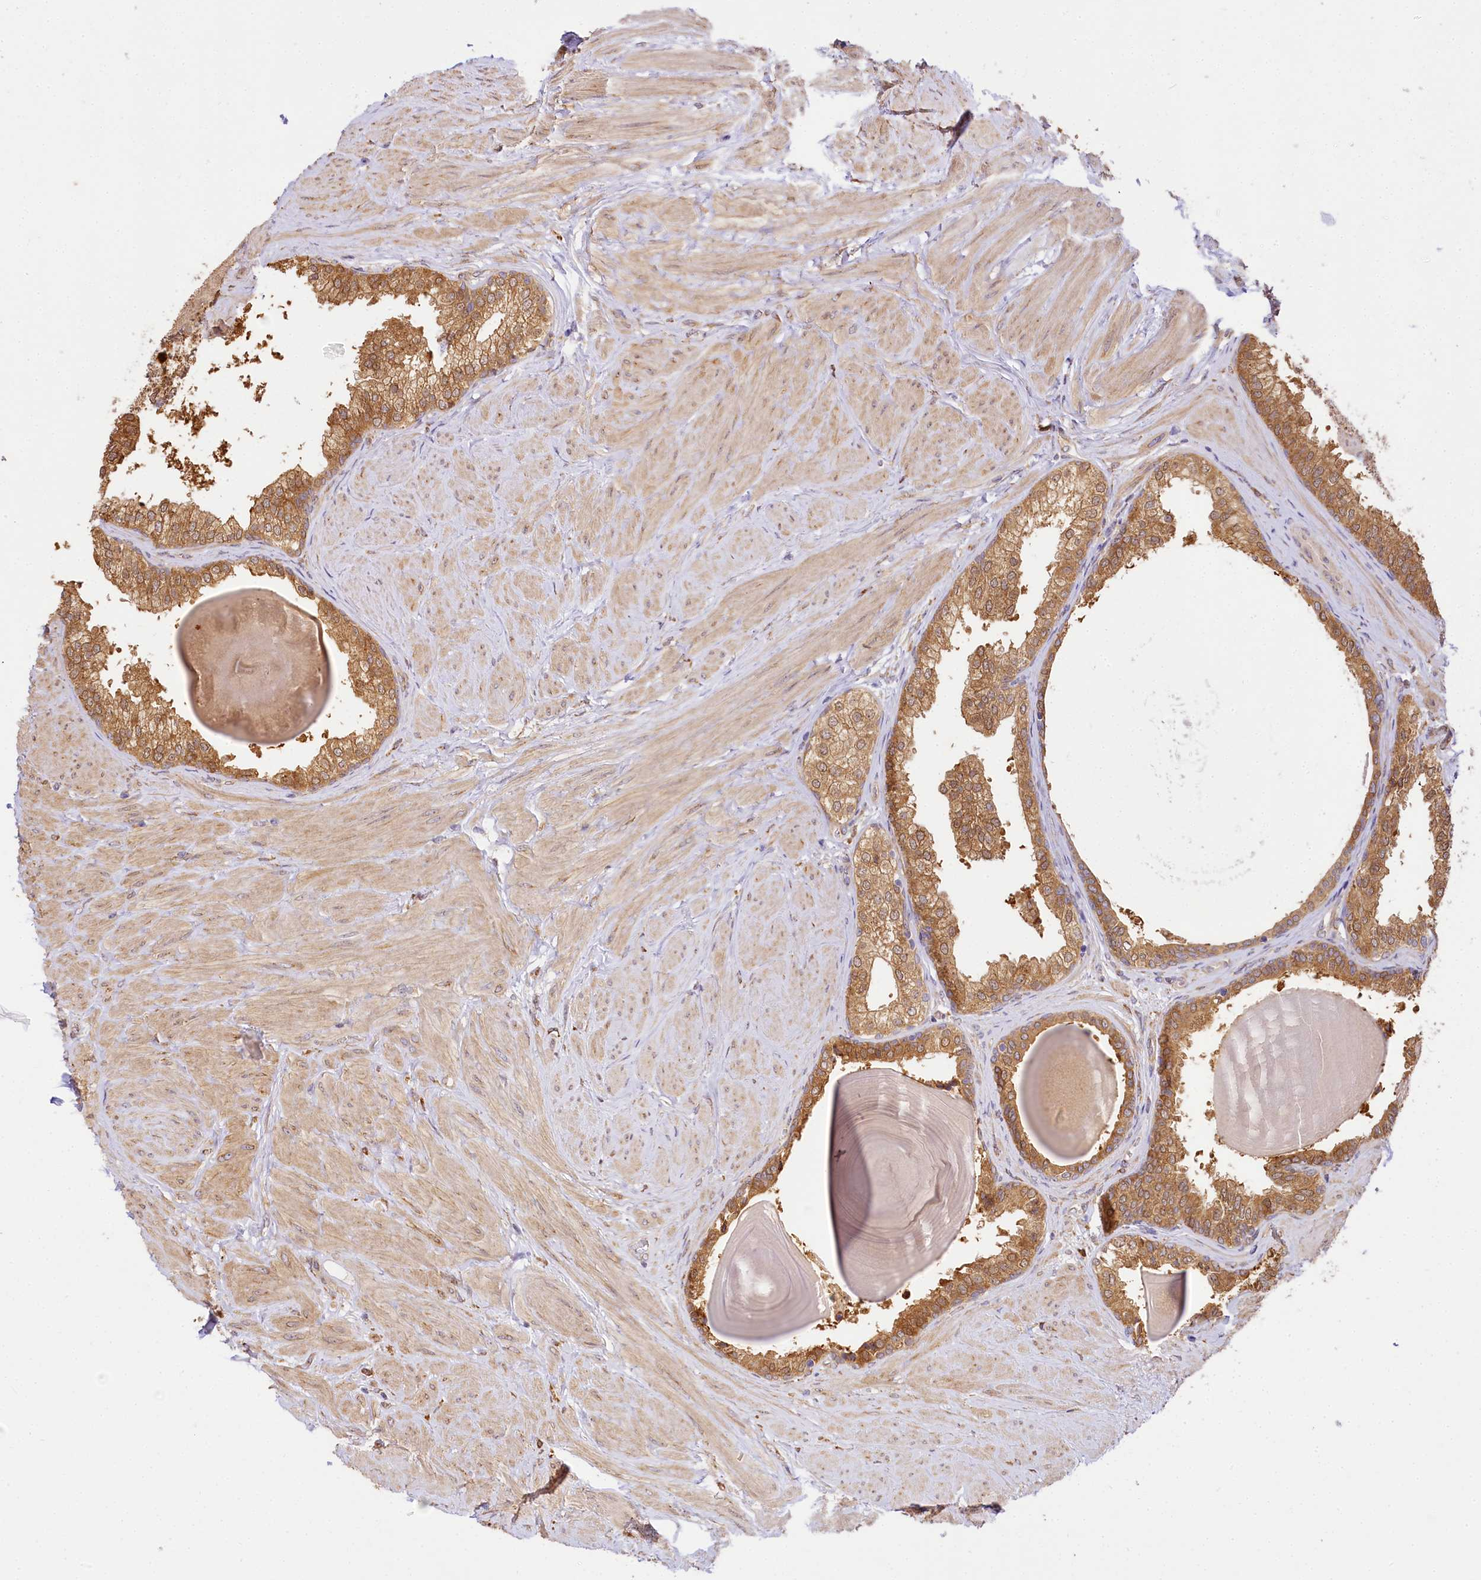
{"staining": {"intensity": "moderate", "quantity": ">75%", "location": "cytoplasmic/membranous,nuclear"}, "tissue": "prostate", "cell_type": "Glandular cells", "image_type": "normal", "snomed": [{"axis": "morphology", "description": "Normal tissue, NOS"}, {"axis": "topography", "description": "Prostate"}], "caption": "A histopathology image of prostate stained for a protein demonstrates moderate cytoplasmic/membranous,nuclear brown staining in glandular cells. Nuclei are stained in blue.", "gene": "PPIP5K2", "patient": {"sex": "male", "age": 48}}